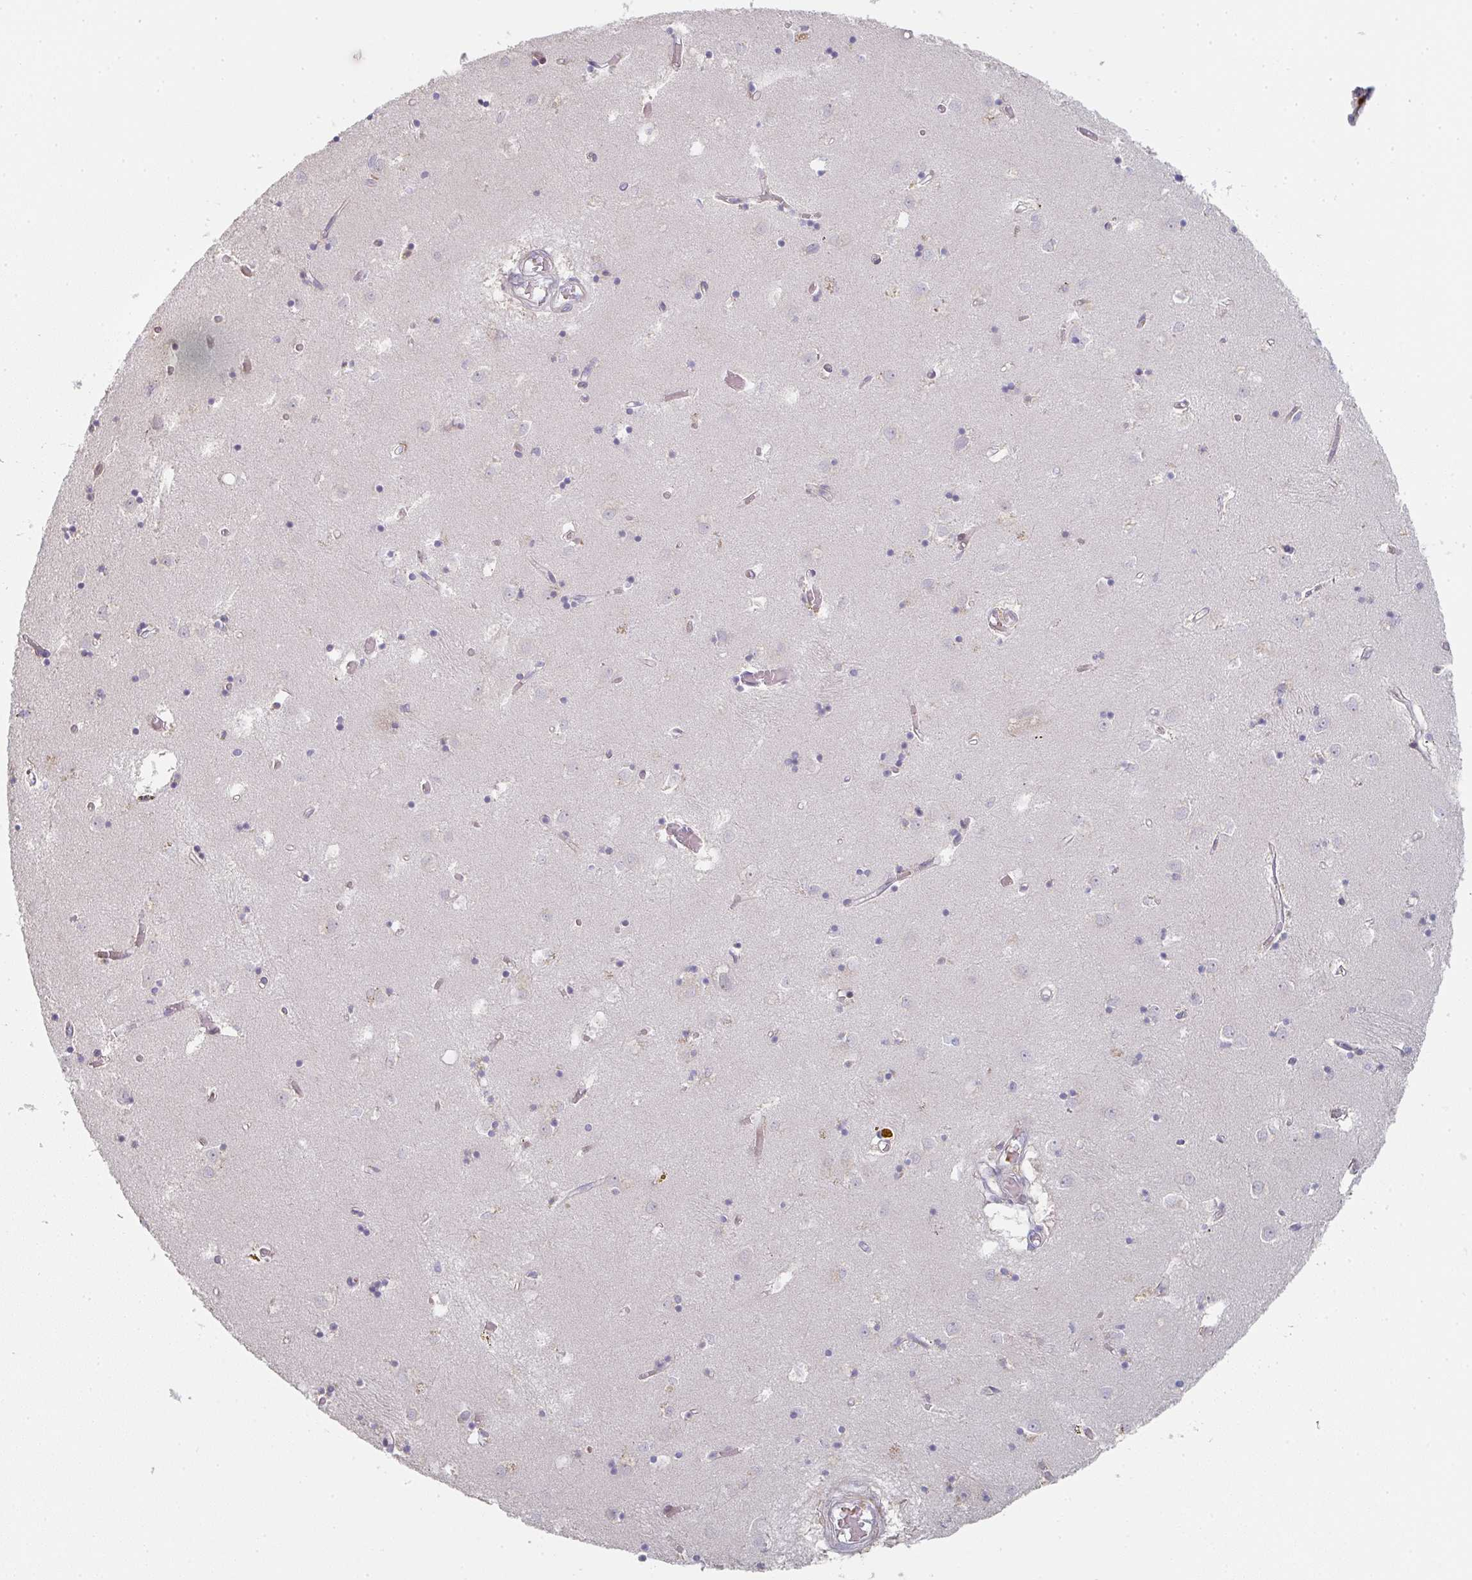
{"staining": {"intensity": "negative", "quantity": "none", "location": "none"}, "tissue": "caudate", "cell_type": "Glial cells", "image_type": "normal", "snomed": [{"axis": "morphology", "description": "Normal tissue, NOS"}, {"axis": "topography", "description": "Lateral ventricle wall"}], "caption": "Human caudate stained for a protein using immunohistochemistry shows no staining in glial cells.", "gene": "ZNF526", "patient": {"sex": "male", "age": 70}}